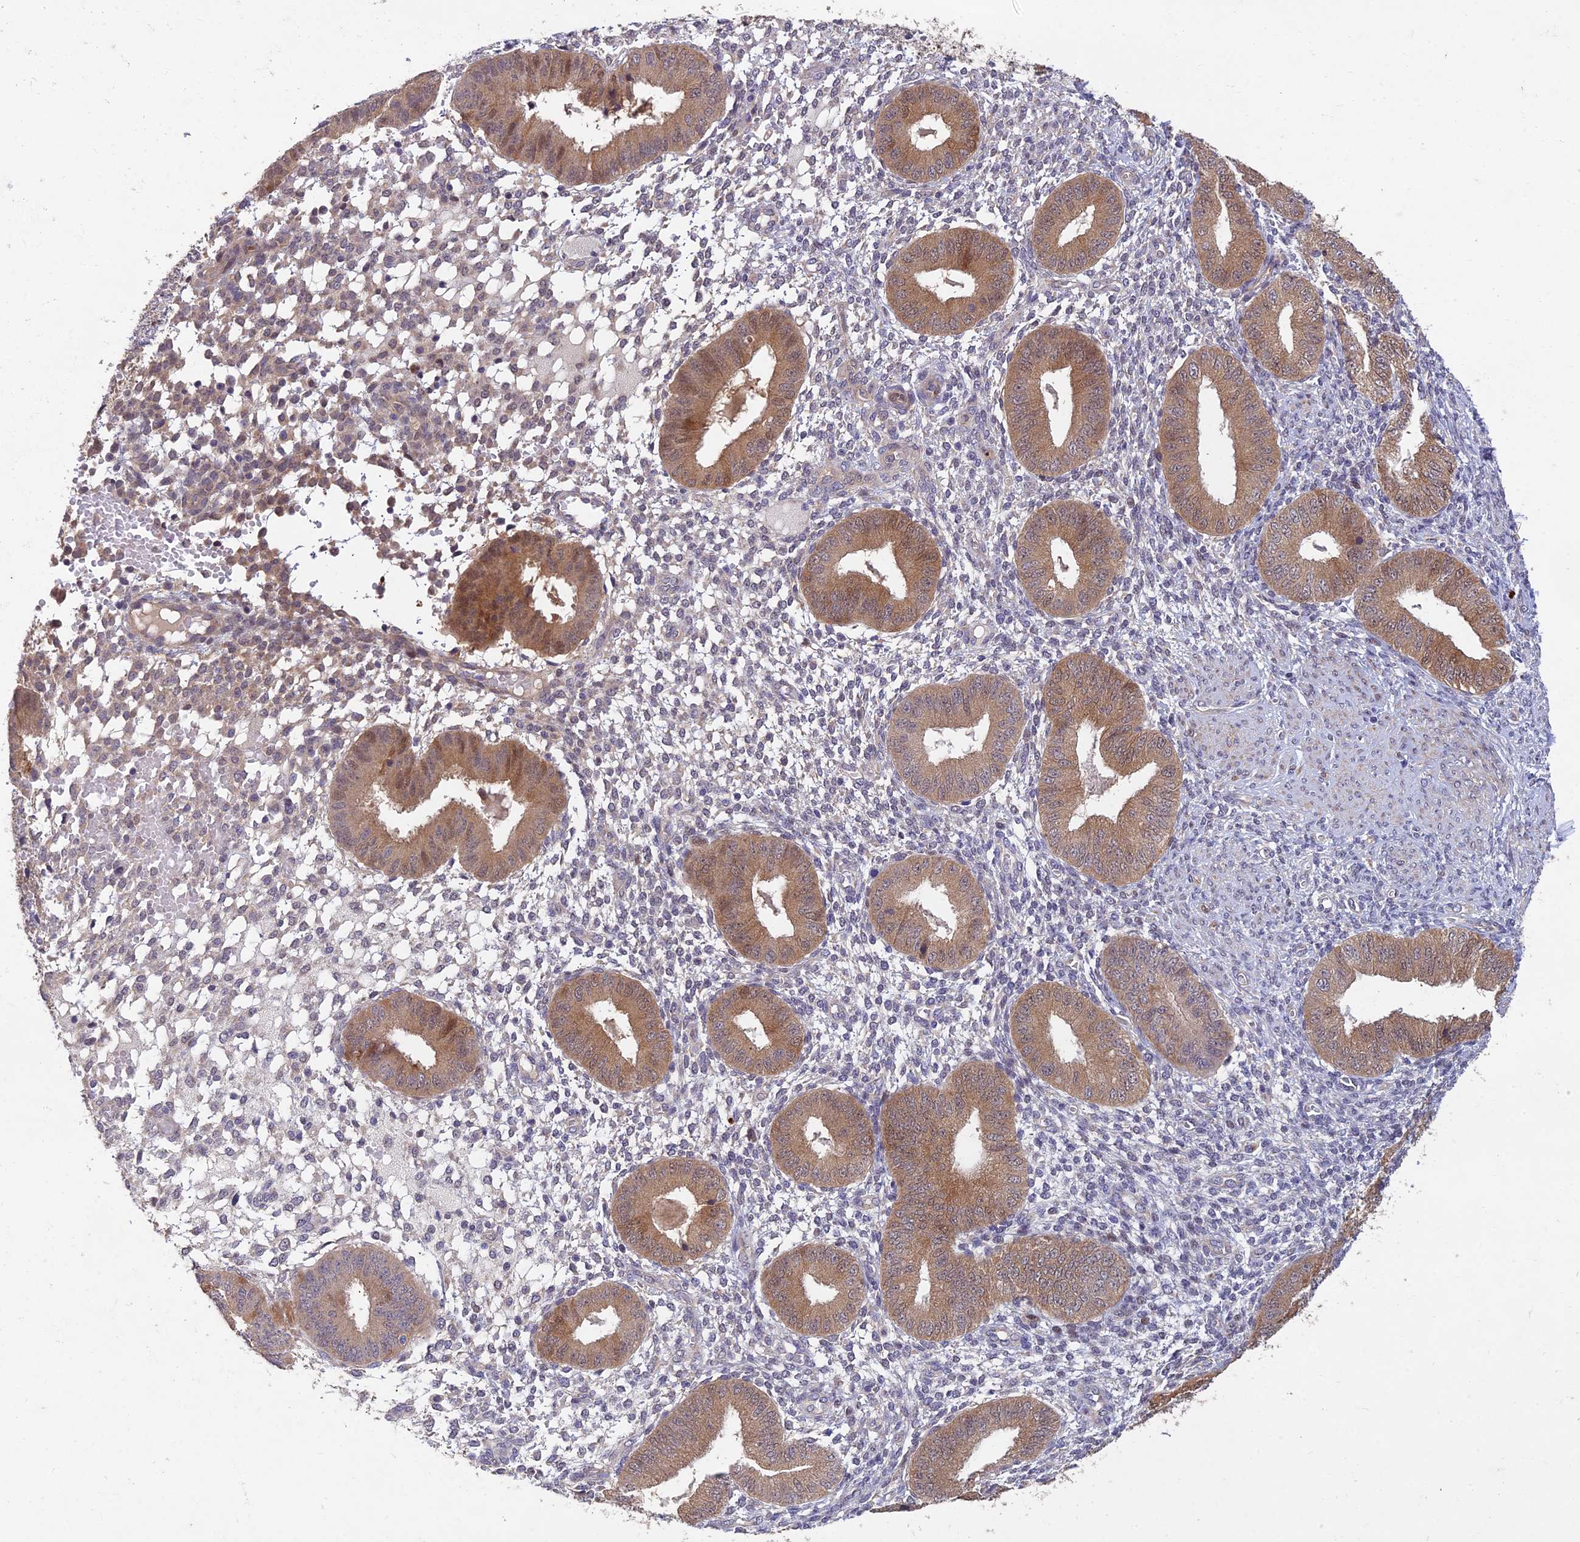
{"staining": {"intensity": "negative", "quantity": "none", "location": "none"}, "tissue": "endometrium", "cell_type": "Cells in endometrial stroma", "image_type": "normal", "snomed": [{"axis": "morphology", "description": "Normal tissue, NOS"}, {"axis": "topography", "description": "Endometrium"}], "caption": "There is no significant staining in cells in endometrial stroma of endometrium. The staining was performed using DAB (3,3'-diaminobenzidine) to visualize the protein expression in brown, while the nuclei were stained in blue with hematoxylin (Magnification: 20x).", "gene": "NSMCE1", "patient": {"sex": "female", "age": 49}}